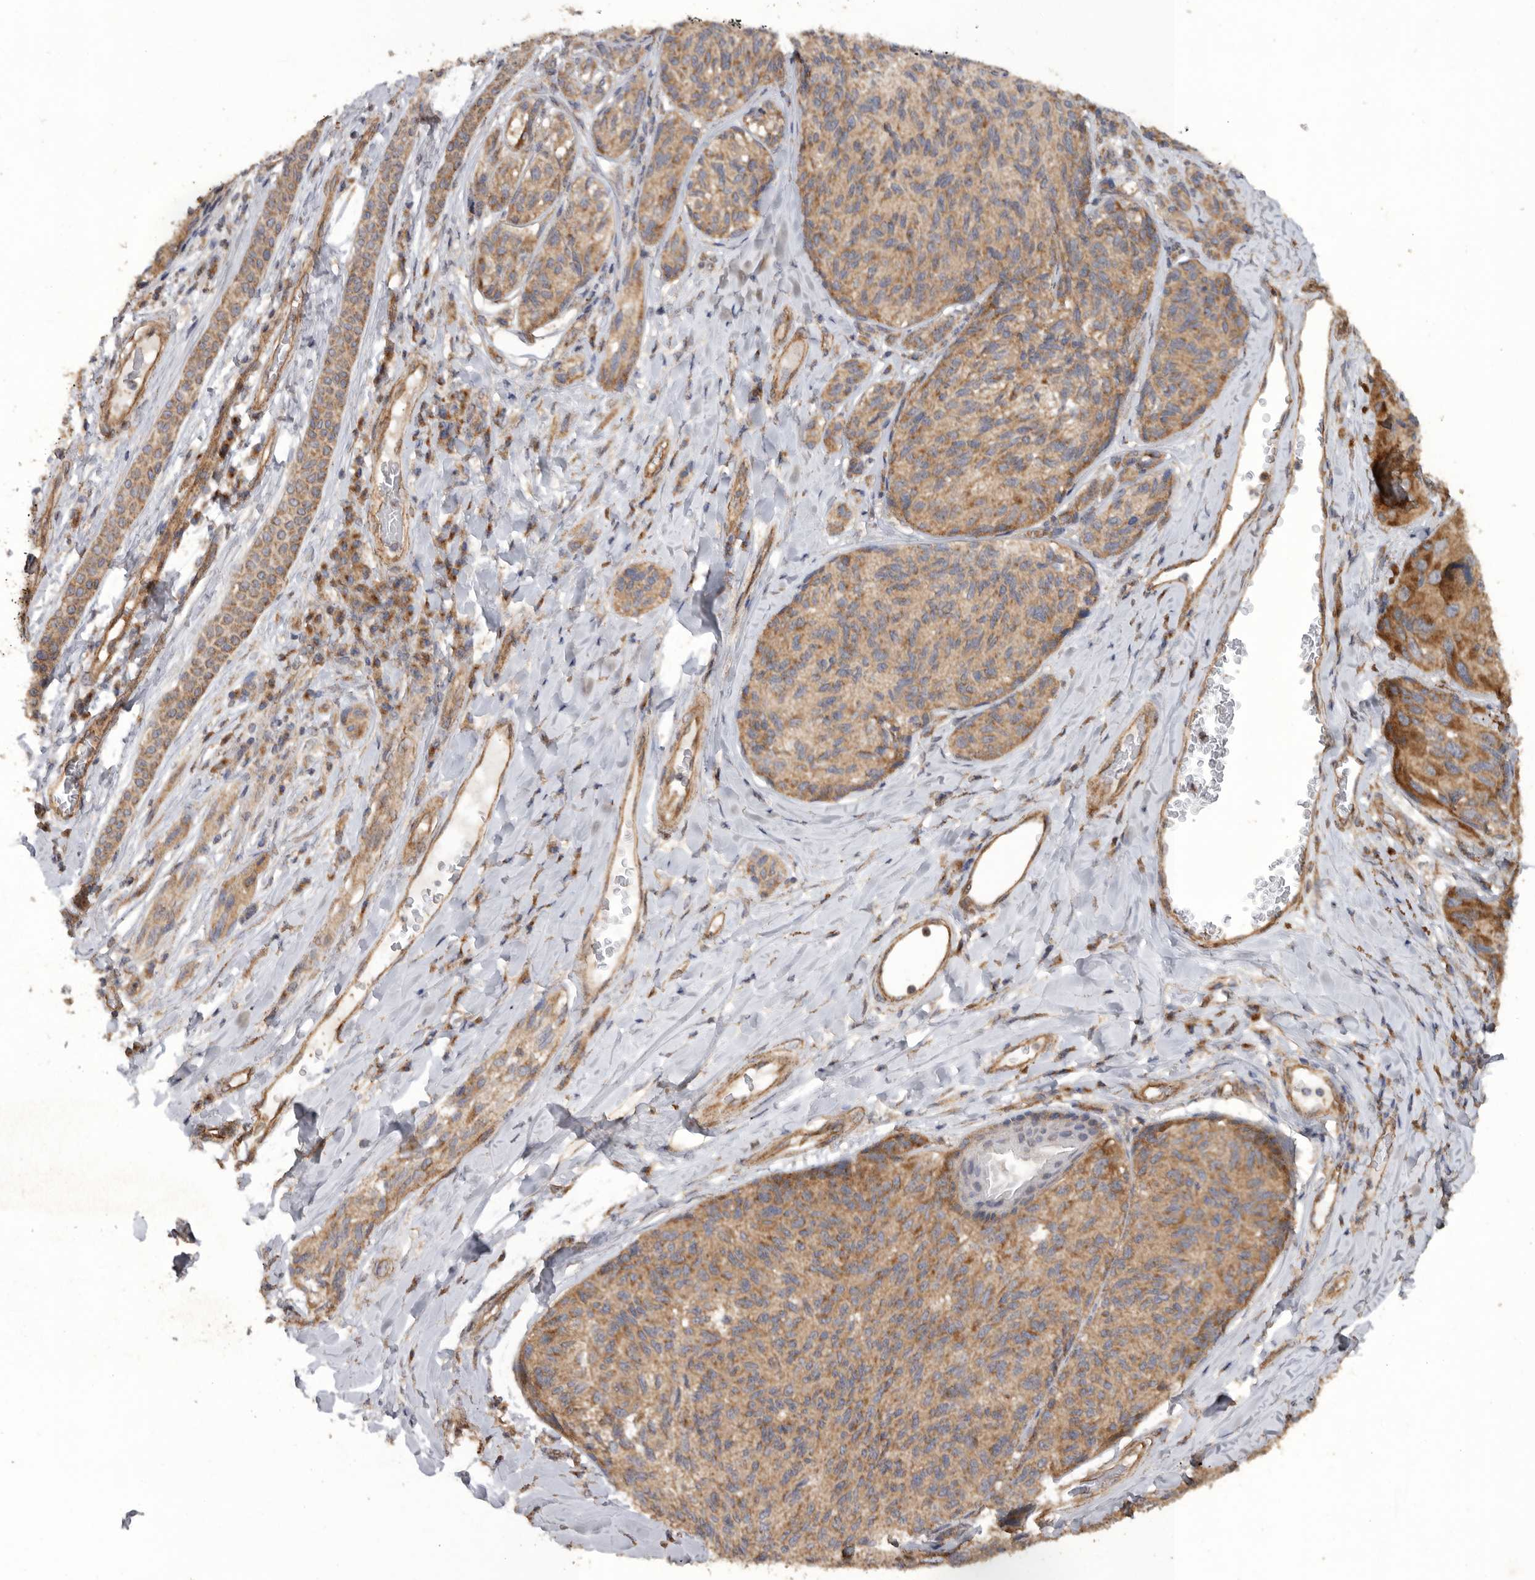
{"staining": {"intensity": "moderate", "quantity": ">75%", "location": "cytoplasmic/membranous"}, "tissue": "melanoma", "cell_type": "Tumor cells", "image_type": "cancer", "snomed": [{"axis": "morphology", "description": "Malignant melanoma, NOS"}, {"axis": "topography", "description": "Skin"}], "caption": "Protein positivity by IHC displays moderate cytoplasmic/membranous positivity in about >75% of tumor cells in melanoma.", "gene": "PODXL2", "patient": {"sex": "female", "age": 73}}